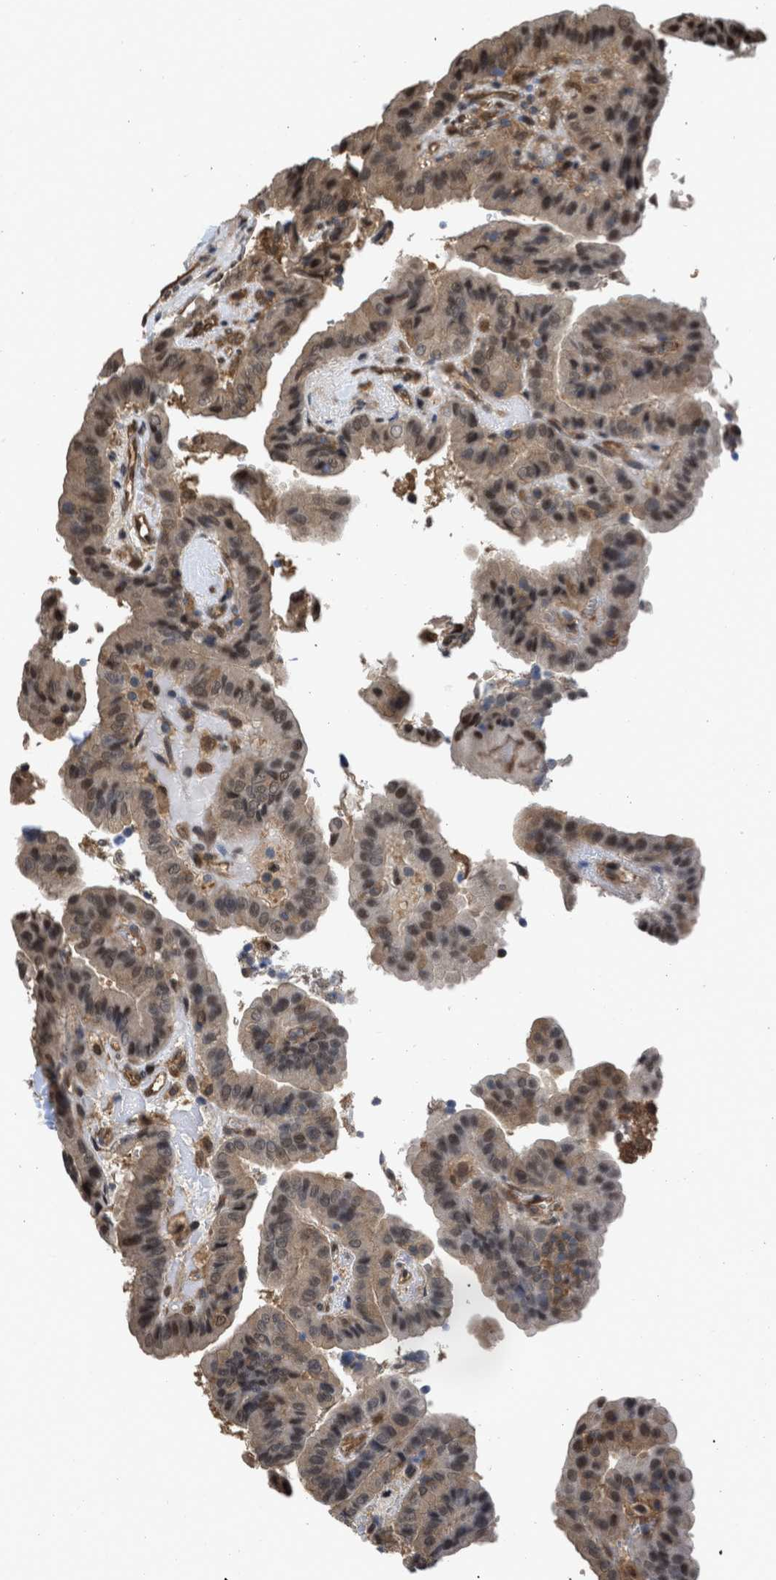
{"staining": {"intensity": "moderate", "quantity": ">75%", "location": "cytoplasmic/membranous,nuclear"}, "tissue": "thyroid cancer", "cell_type": "Tumor cells", "image_type": "cancer", "snomed": [{"axis": "morphology", "description": "Papillary adenocarcinoma, NOS"}, {"axis": "topography", "description": "Thyroid gland"}], "caption": "A medium amount of moderate cytoplasmic/membranous and nuclear positivity is appreciated in about >75% of tumor cells in thyroid cancer tissue.", "gene": "YWHAG", "patient": {"sex": "male", "age": 33}}